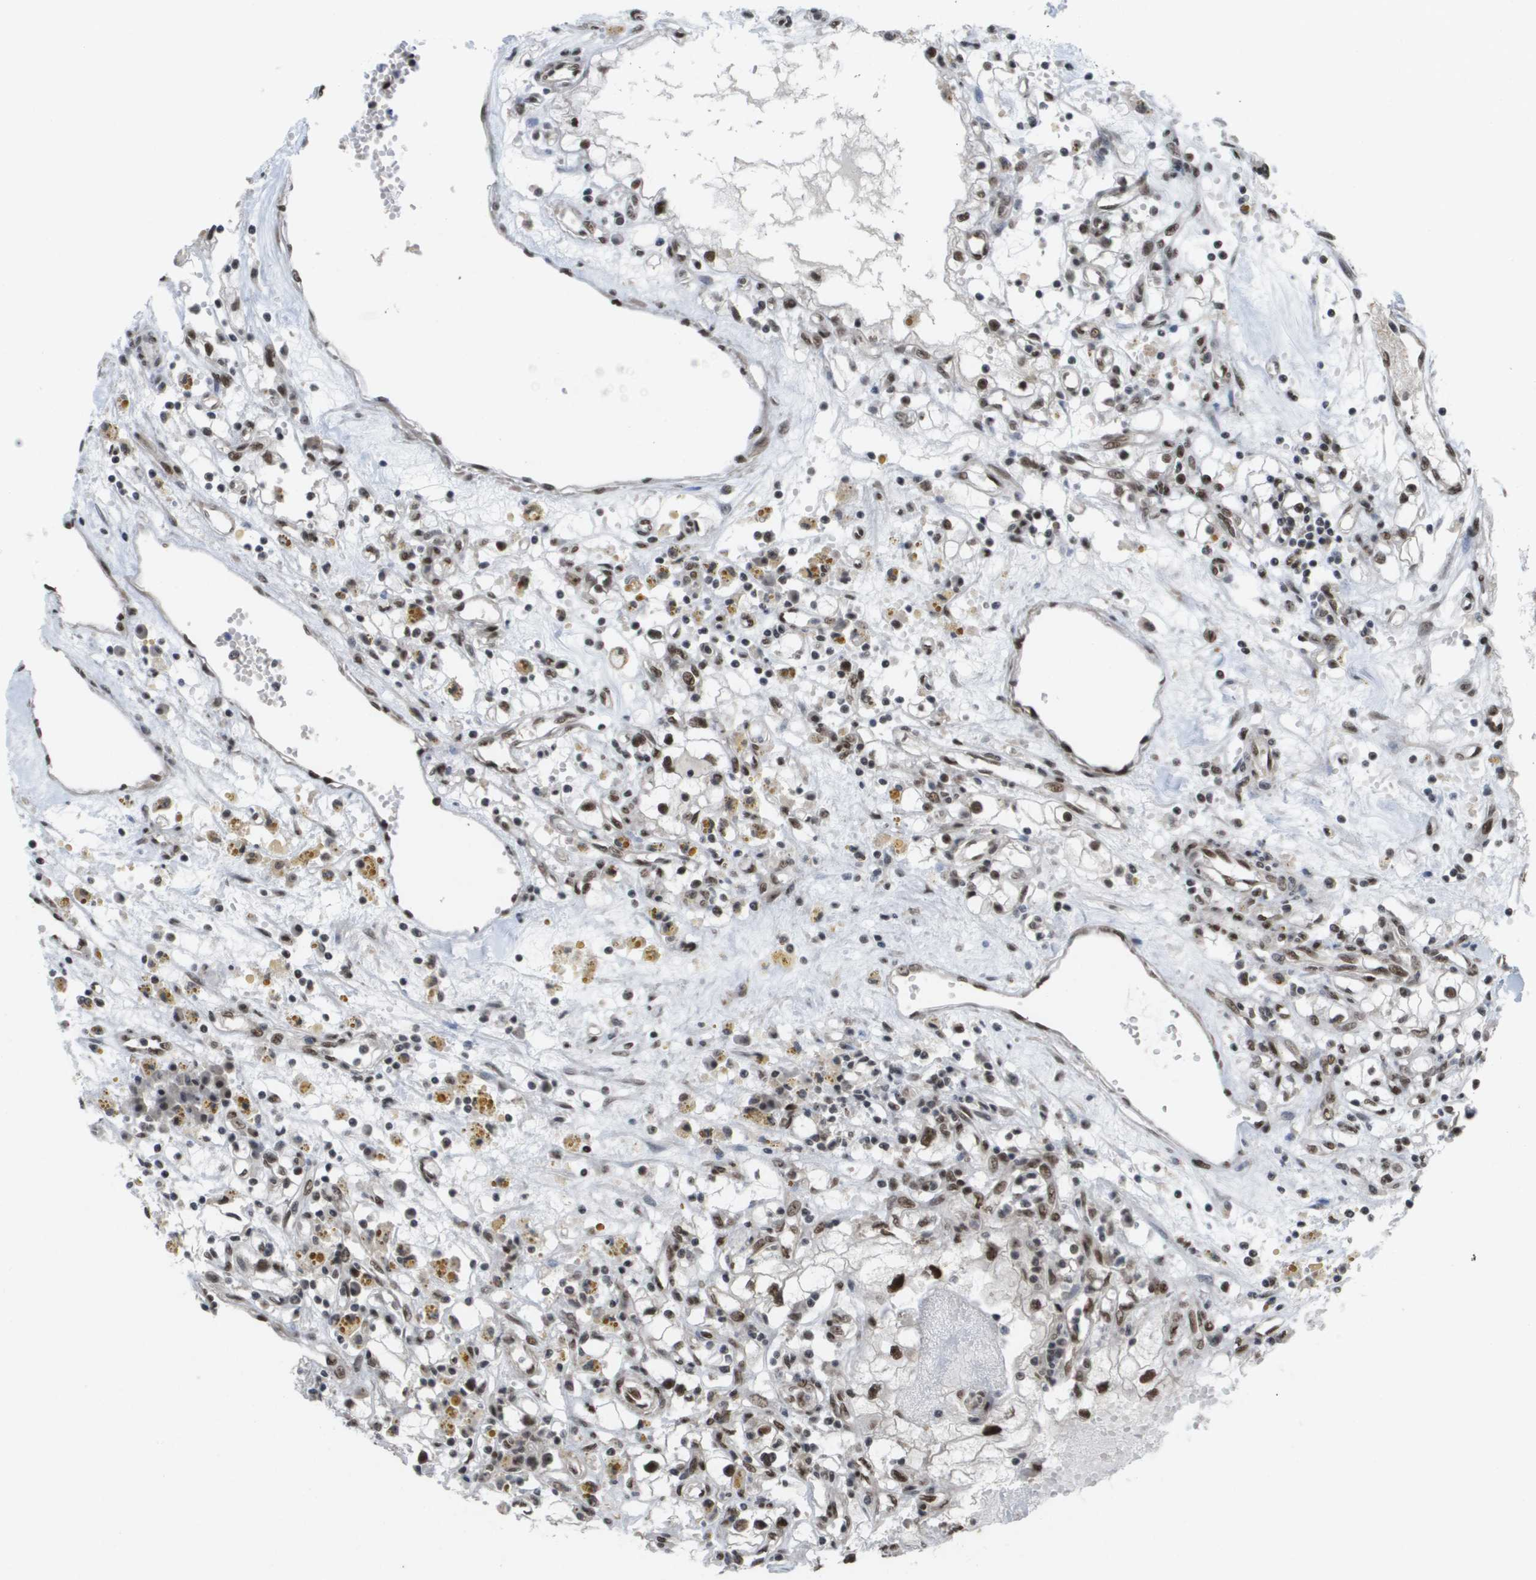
{"staining": {"intensity": "moderate", "quantity": ">75%", "location": "nuclear"}, "tissue": "renal cancer", "cell_type": "Tumor cells", "image_type": "cancer", "snomed": [{"axis": "morphology", "description": "Adenocarcinoma, NOS"}, {"axis": "topography", "description": "Kidney"}], "caption": "Tumor cells reveal medium levels of moderate nuclear staining in approximately >75% of cells in adenocarcinoma (renal). The protein is shown in brown color, while the nuclei are stained blue.", "gene": "CDT1", "patient": {"sex": "male", "age": 56}}